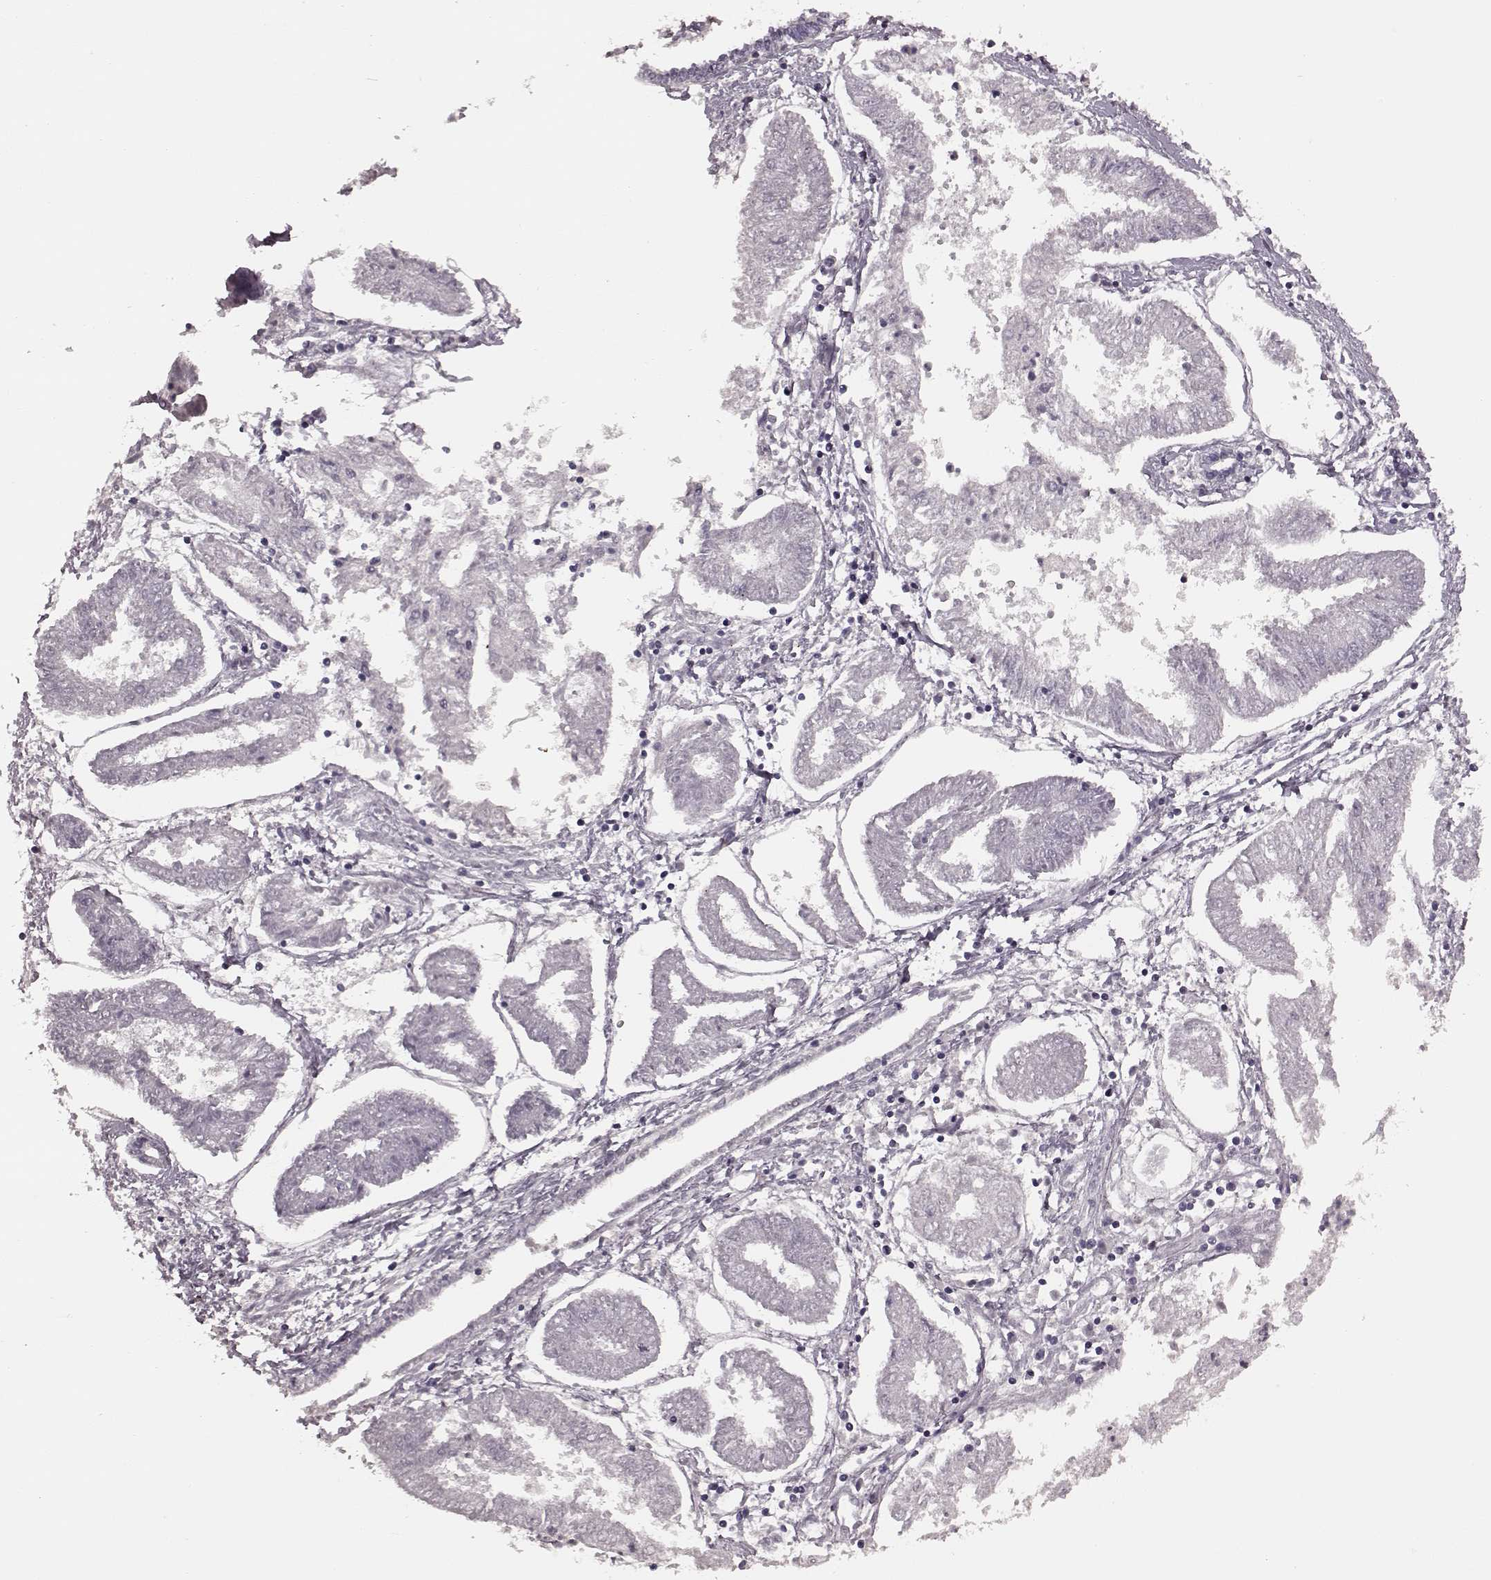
{"staining": {"intensity": "negative", "quantity": "none", "location": "none"}, "tissue": "endometrial cancer", "cell_type": "Tumor cells", "image_type": "cancer", "snomed": [{"axis": "morphology", "description": "Adenocarcinoma, NOS"}, {"axis": "topography", "description": "Endometrium"}], "caption": "Photomicrograph shows no significant protein positivity in tumor cells of endometrial cancer.", "gene": "CCNA2", "patient": {"sex": "female", "age": 68}}